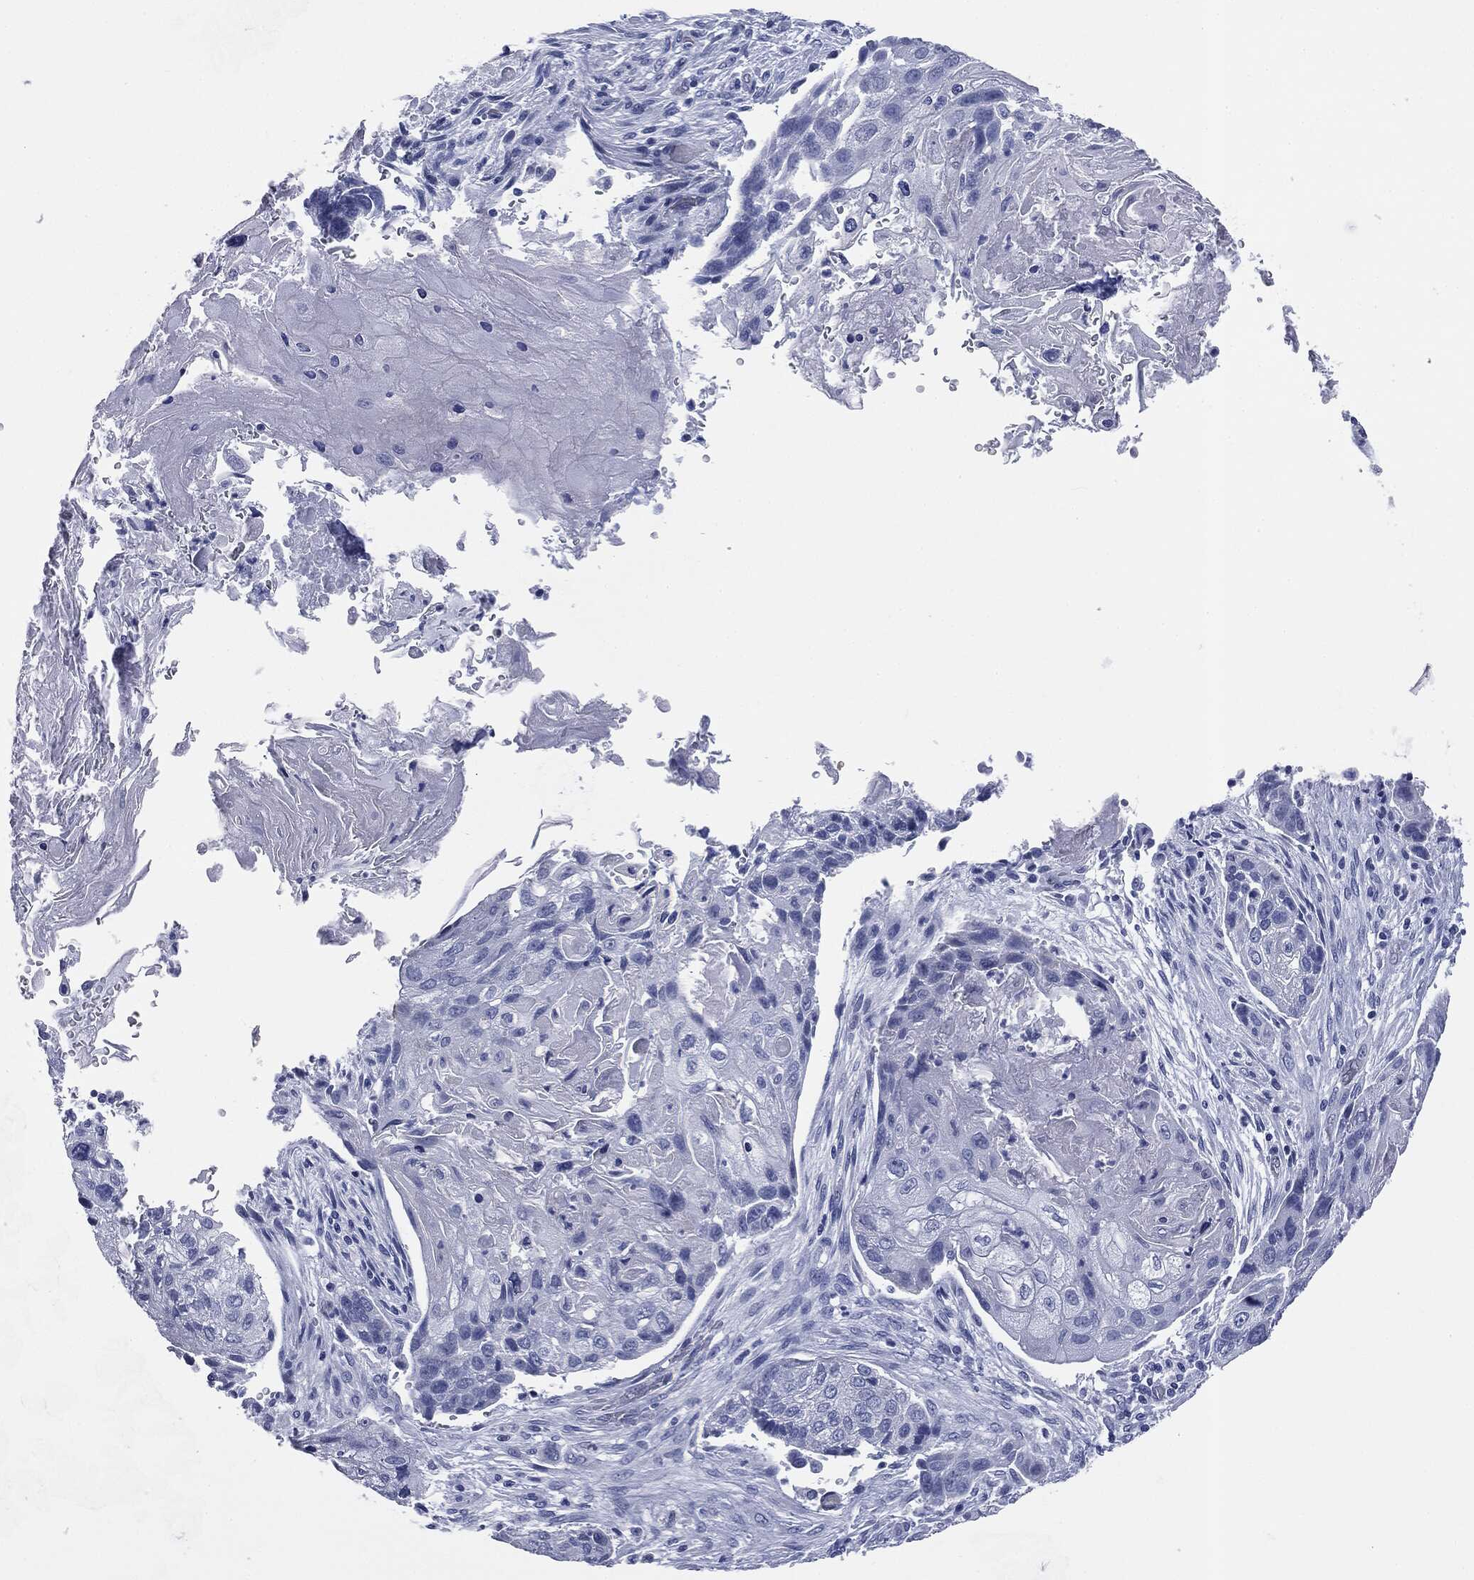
{"staining": {"intensity": "negative", "quantity": "none", "location": "none"}, "tissue": "lung cancer", "cell_type": "Tumor cells", "image_type": "cancer", "snomed": [{"axis": "morphology", "description": "Normal tissue, NOS"}, {"axis": "morphology", "description": "Squamous cell carcinoma, NOS"}, {"axis": "topography", "description": "Bronchus"}, {"axis": "topography", "description": "Lung"}], "caption": "Protein analysis of lung squamous cell carcinoma demonstrates no significant staining in tumor cells.", "gene": "ATP2A1", "patient": {"sex": "male", "age": 69}}